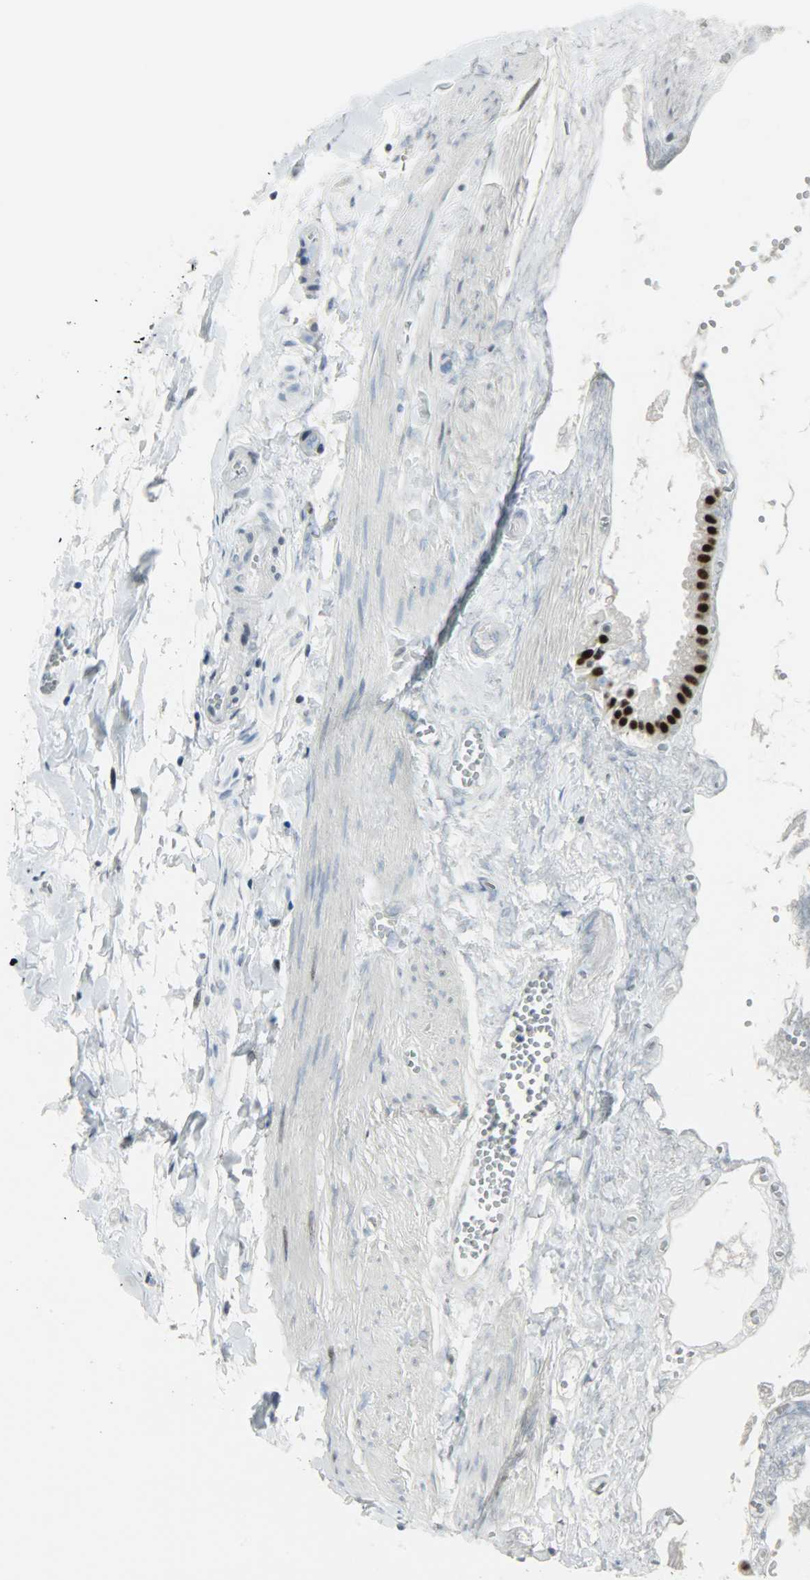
{"staining": {"intensity": "strong", "quantity": ">75%", "location": "nuclear"}, "tissue": "gallbladder", "cell_type": "Glandular cells", "image_type": "normal", "snomed": [{"axis": "morphology", "description": "Normal tissue, NOS"}, {"axis": "topography", "description": "Gallbladder"}], "caption": "Gallbladder stained with IHC exhibits strong nuclear positivity in approximately >75% of glandular cells. (DAB (3,3'-diaminobenzidine) IHC with brightfield microscopy, high magnification).", "gene": "SNRPA", "patient": {"sex": "female", "age": 63}}